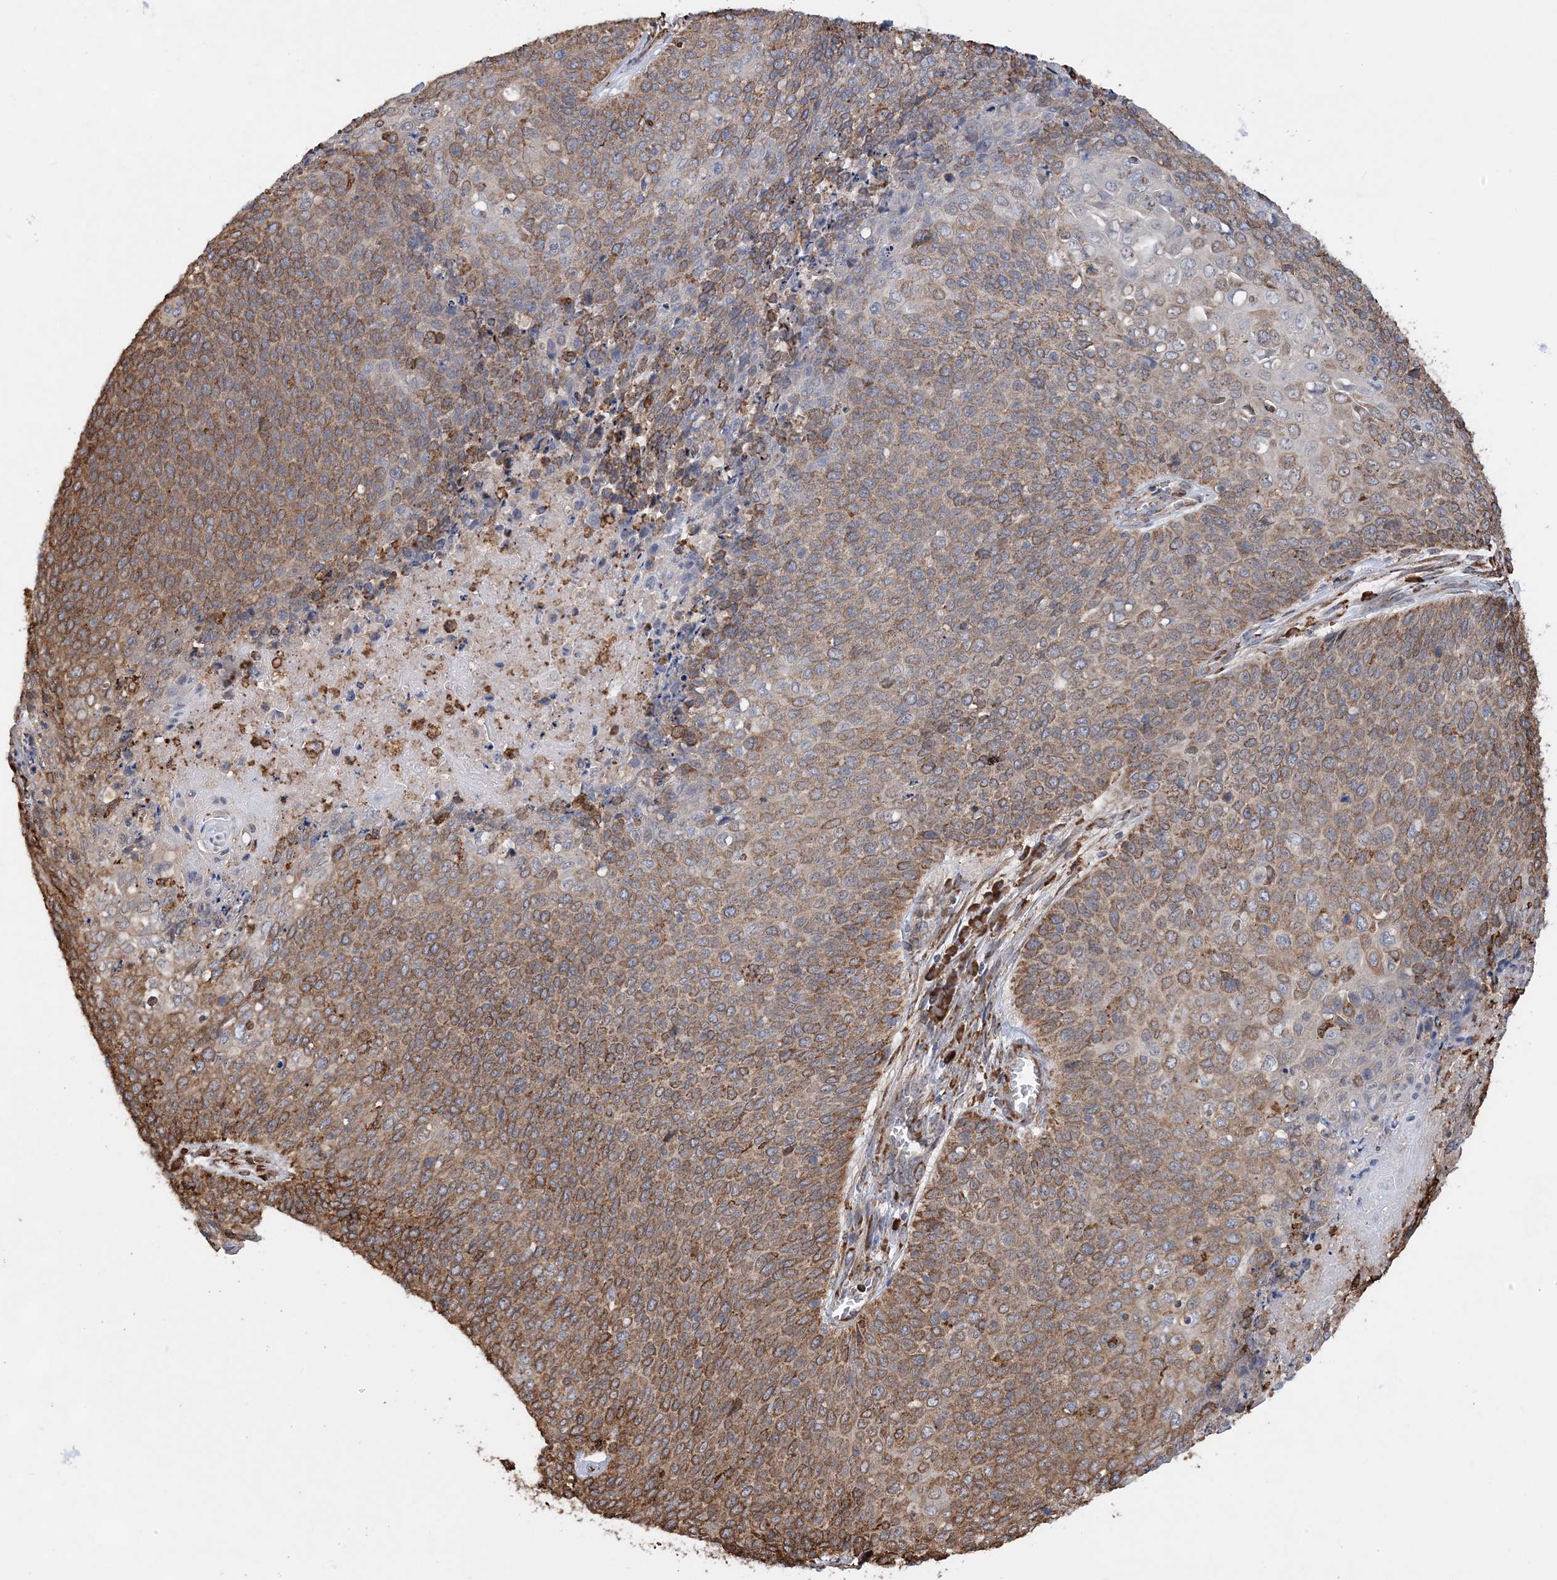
{"staining": {"intensity": "moderate", "quantity": ">75%", "location": "cytoplasmic/membranous"}, "tissue": "cervical cancer", "cell_type": "Tumor cells", "image_type": "cancer", "snomed": [{"axis": "morphology", "description": "Squamous cell carcinoma, NOS"}, {"axis": "topography", "description": "Cervix"}], "caption": "Squamous cell carcinoma (cervical) stained for a protein reveals moderate cytoplasmic/membranous positivity in tumor cells.", "gene": "WDR12", "patient": {"sex": "female", "age": 39}}